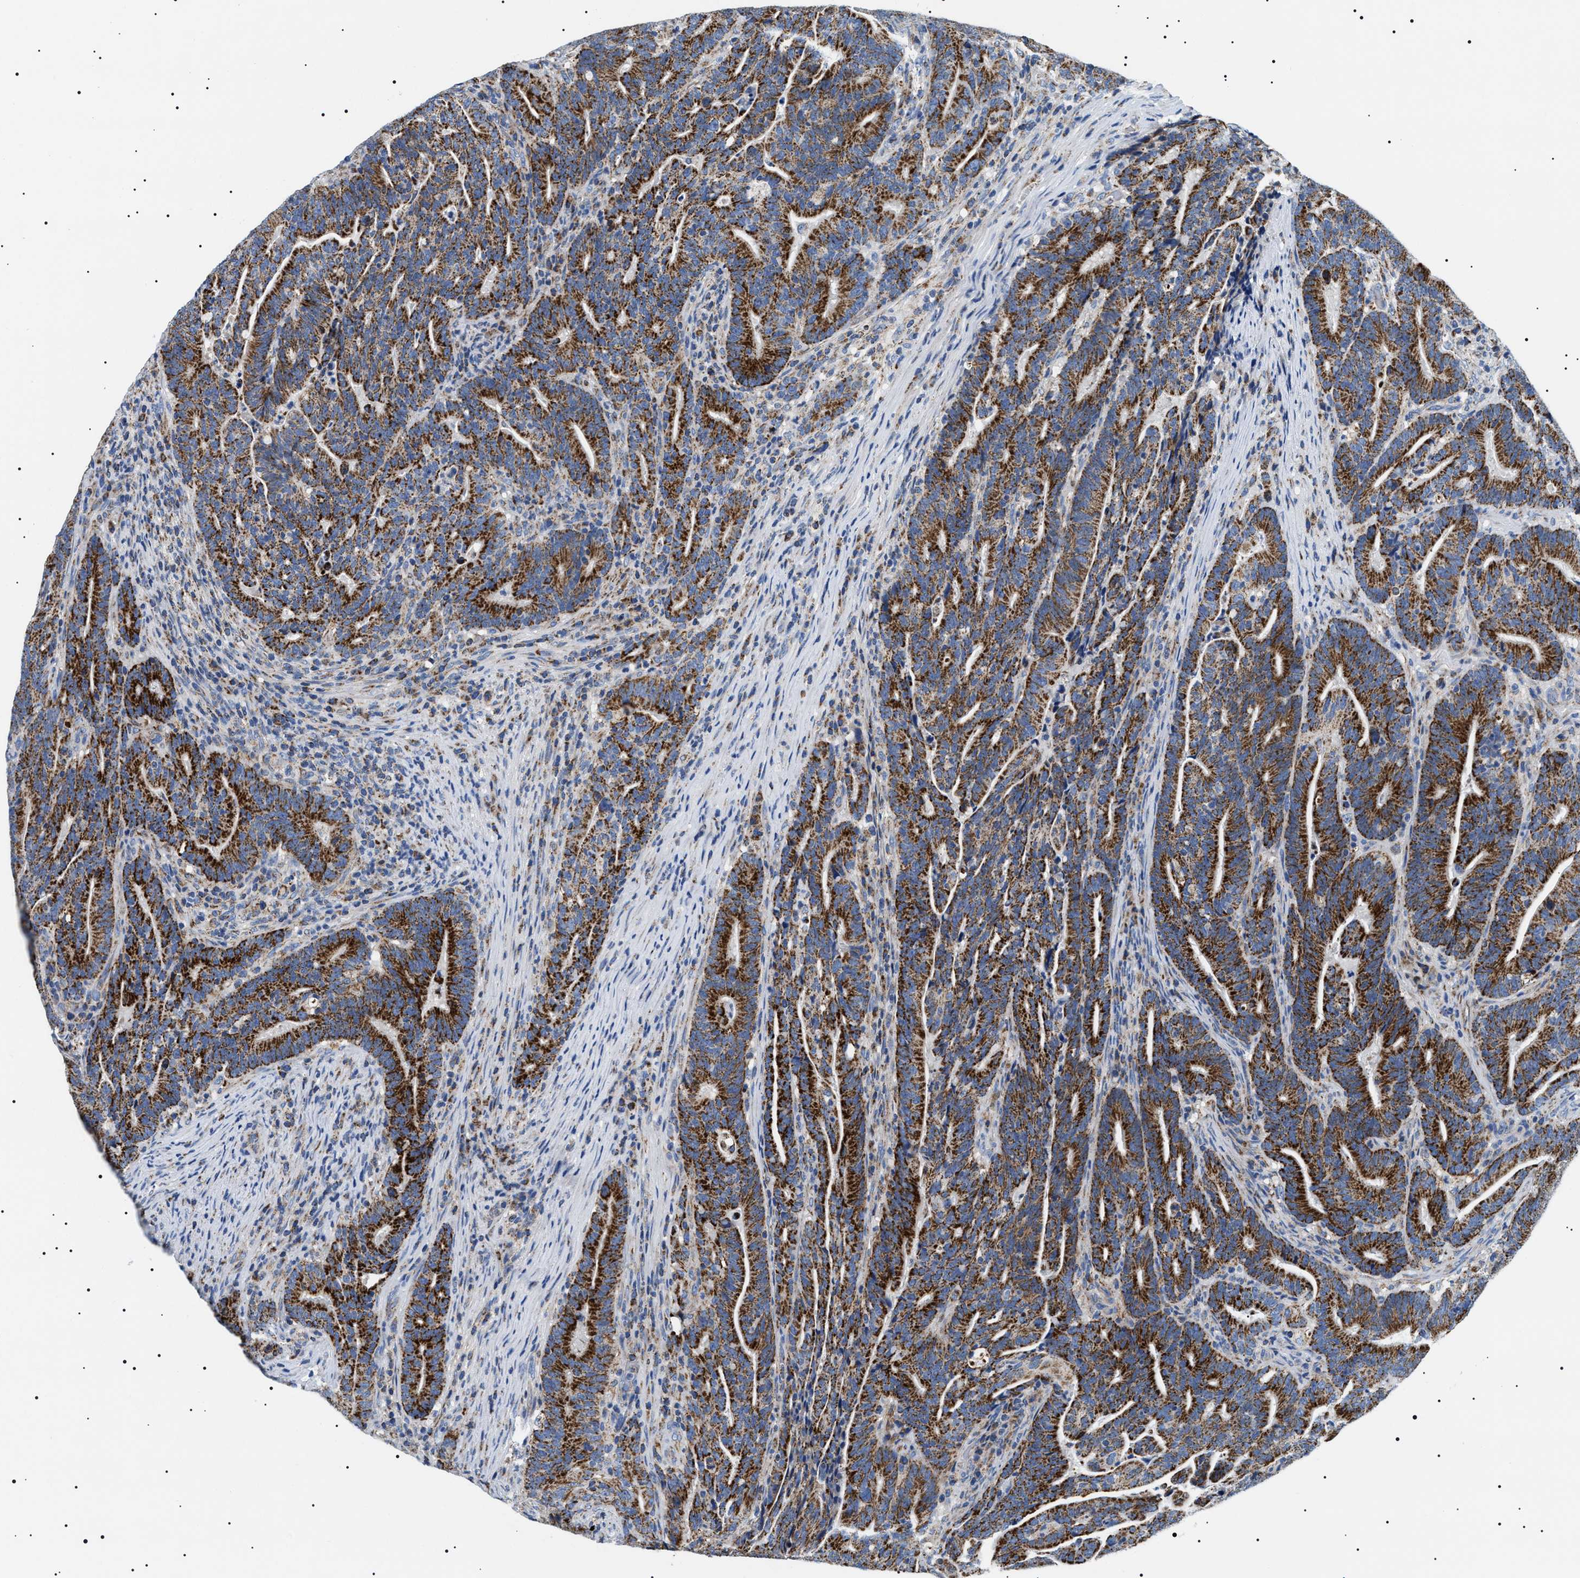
{"staining": {"intensity": "strong", "quantity": ">75%", "location": "cytoplasmic/membranous"}, "tissue": "colorectal cancer", "cell_type": "Tumor cells", "image_type": "cancer", "snomed": [{"axis": "morphology", "description": "Adenocarcinoma, NOS"}, {"axis": "topography", "description": "Colon"}], "caption": "About >75% of tumor cells in human colorectal cancer (adenocarcinoma) show strong cytoplasmic/membranous protein staining as visualized by brown immunohistochemical staining.", "gene": "OXSM", "patient": {"sex": "female", "age": 66}}